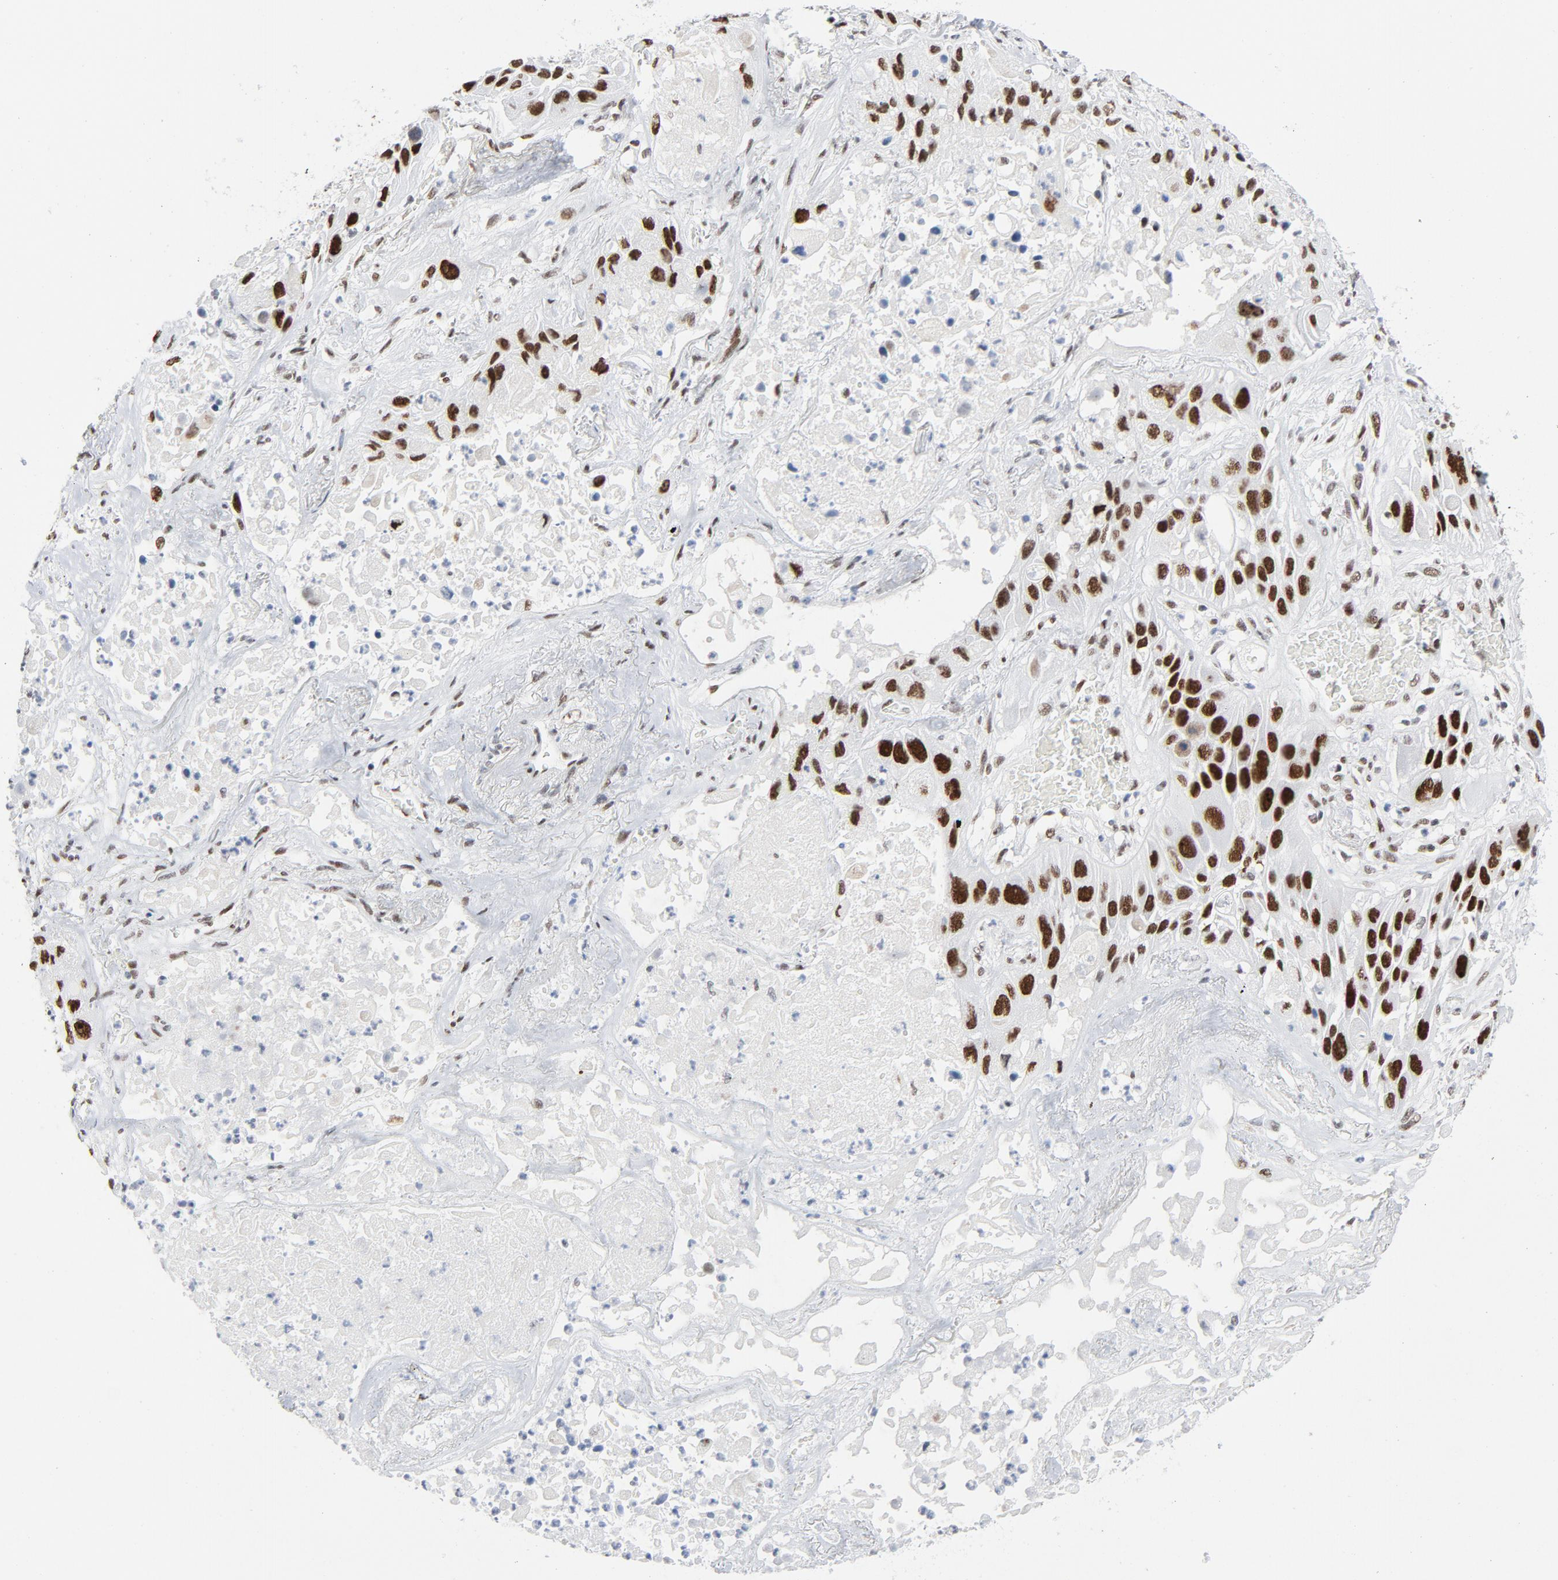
{"staining": {"intensity": "strong", "quantity": ">75%", "location": "nuclear"}, "tissue": "lung cancer", "cell_type": "Tumor cells", "image_type": "cancer", "snomed": [{"axis": "morphology", "description": "Squamous cell carcinoma, NOS"}, {"axis": "topography", "description": "Lung"}], "caption": "A histopathology image of squamous cell carcinoma (lung) stained for a protein exhibits strong nuclear brown staining in tumor cells.", "gene": "HSF1", "patient": {"sex": "female", "age": 76}}